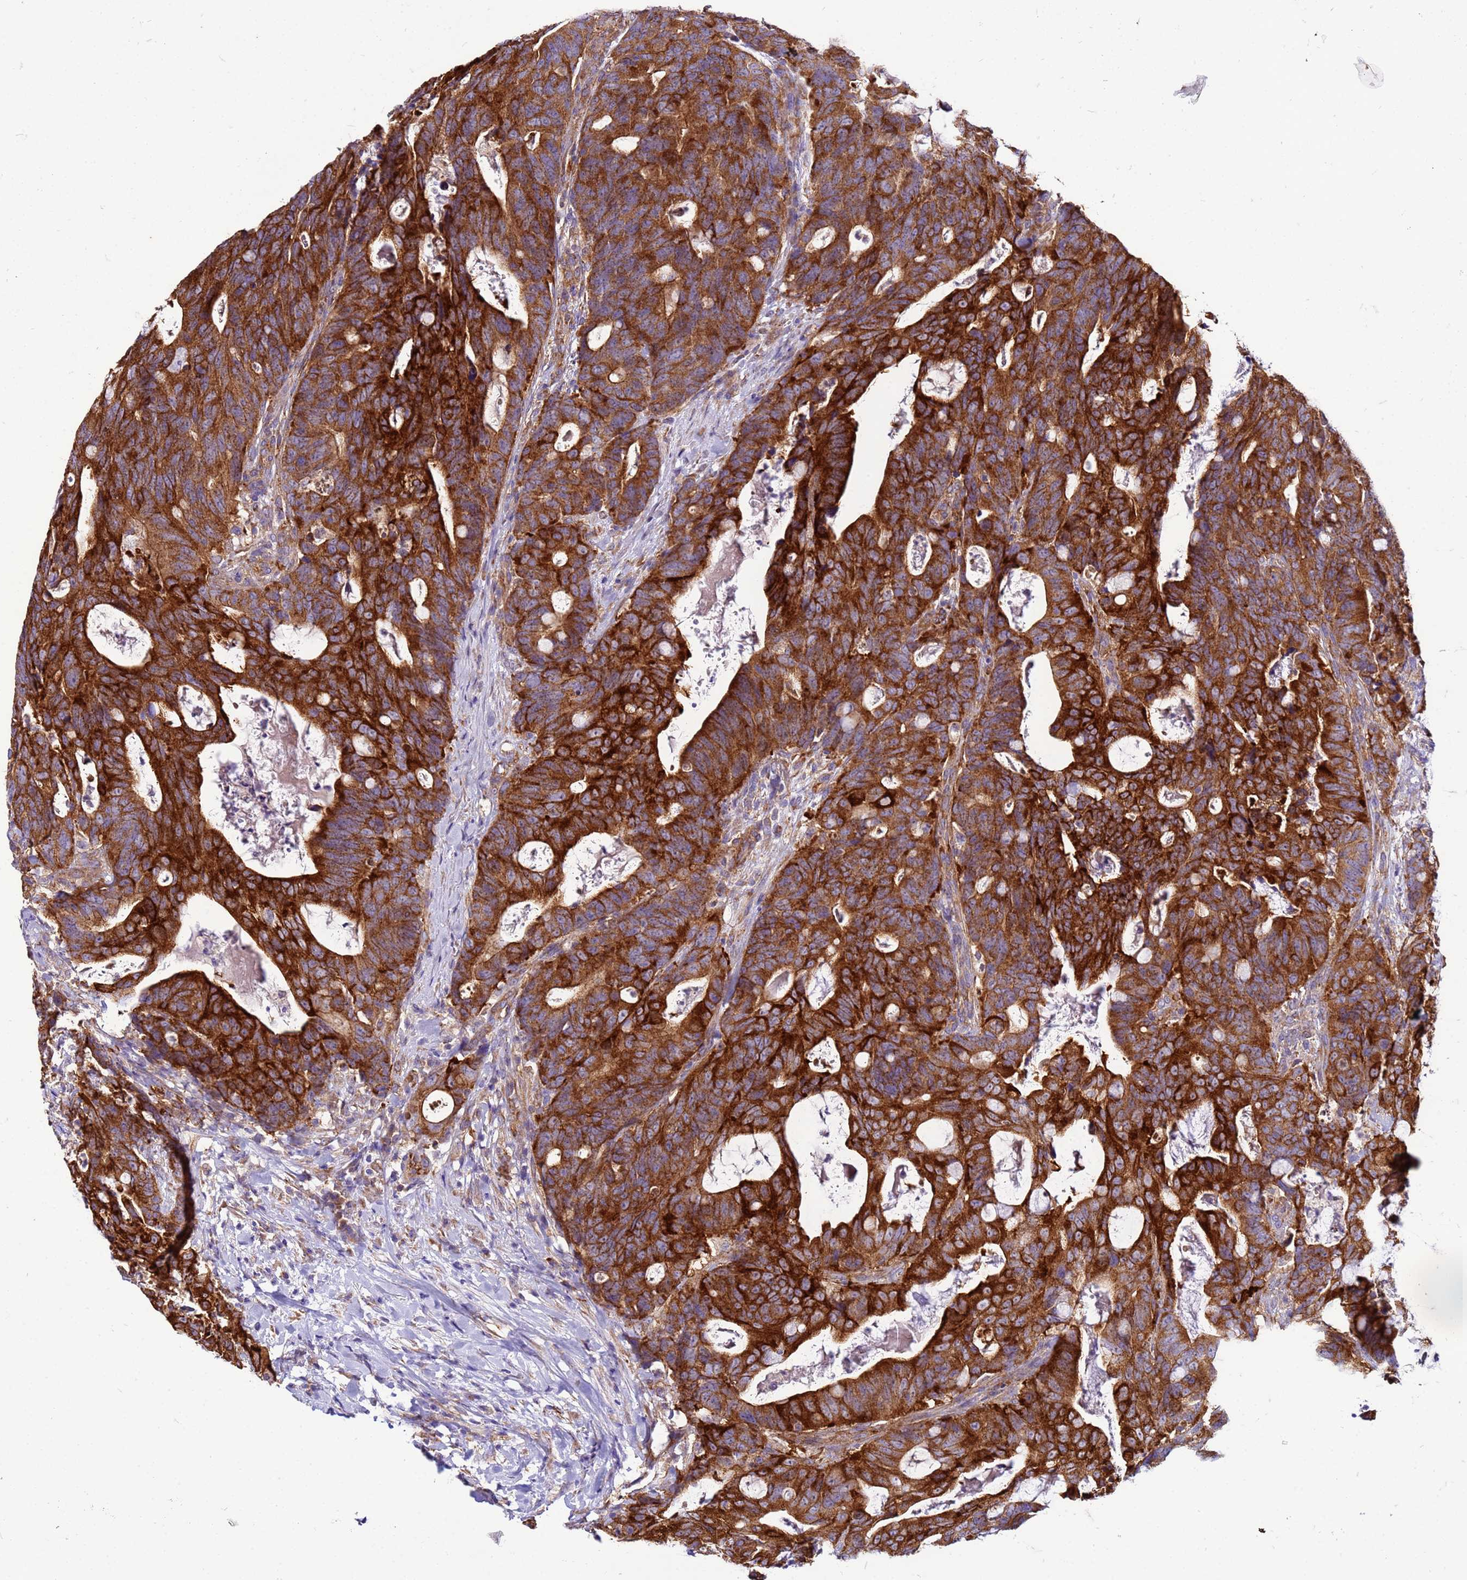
{"staining": {"intensity": "strong", "quantity": ">75%", "location": "cytoplasmic/membranous"}, "tissue": "colorectal cancer", "cell_type": "Tumor cells", "image_type": "cancer", "snomed": [{"axis": "morphology", "description": "Adenocarcinoma, NOS"}, {"axis": "topography", "description": "Colon"}], "caption": "Immunohistochemical staining of human colorectal cancer exhibits strong cytoplasmic/membranous protein positivity in approximately >75% of tumor cells. (IHC, brightfield microscopy, high magnification).", "gene": "PKD1", "patient": {"sex": "female", "age": 82}}